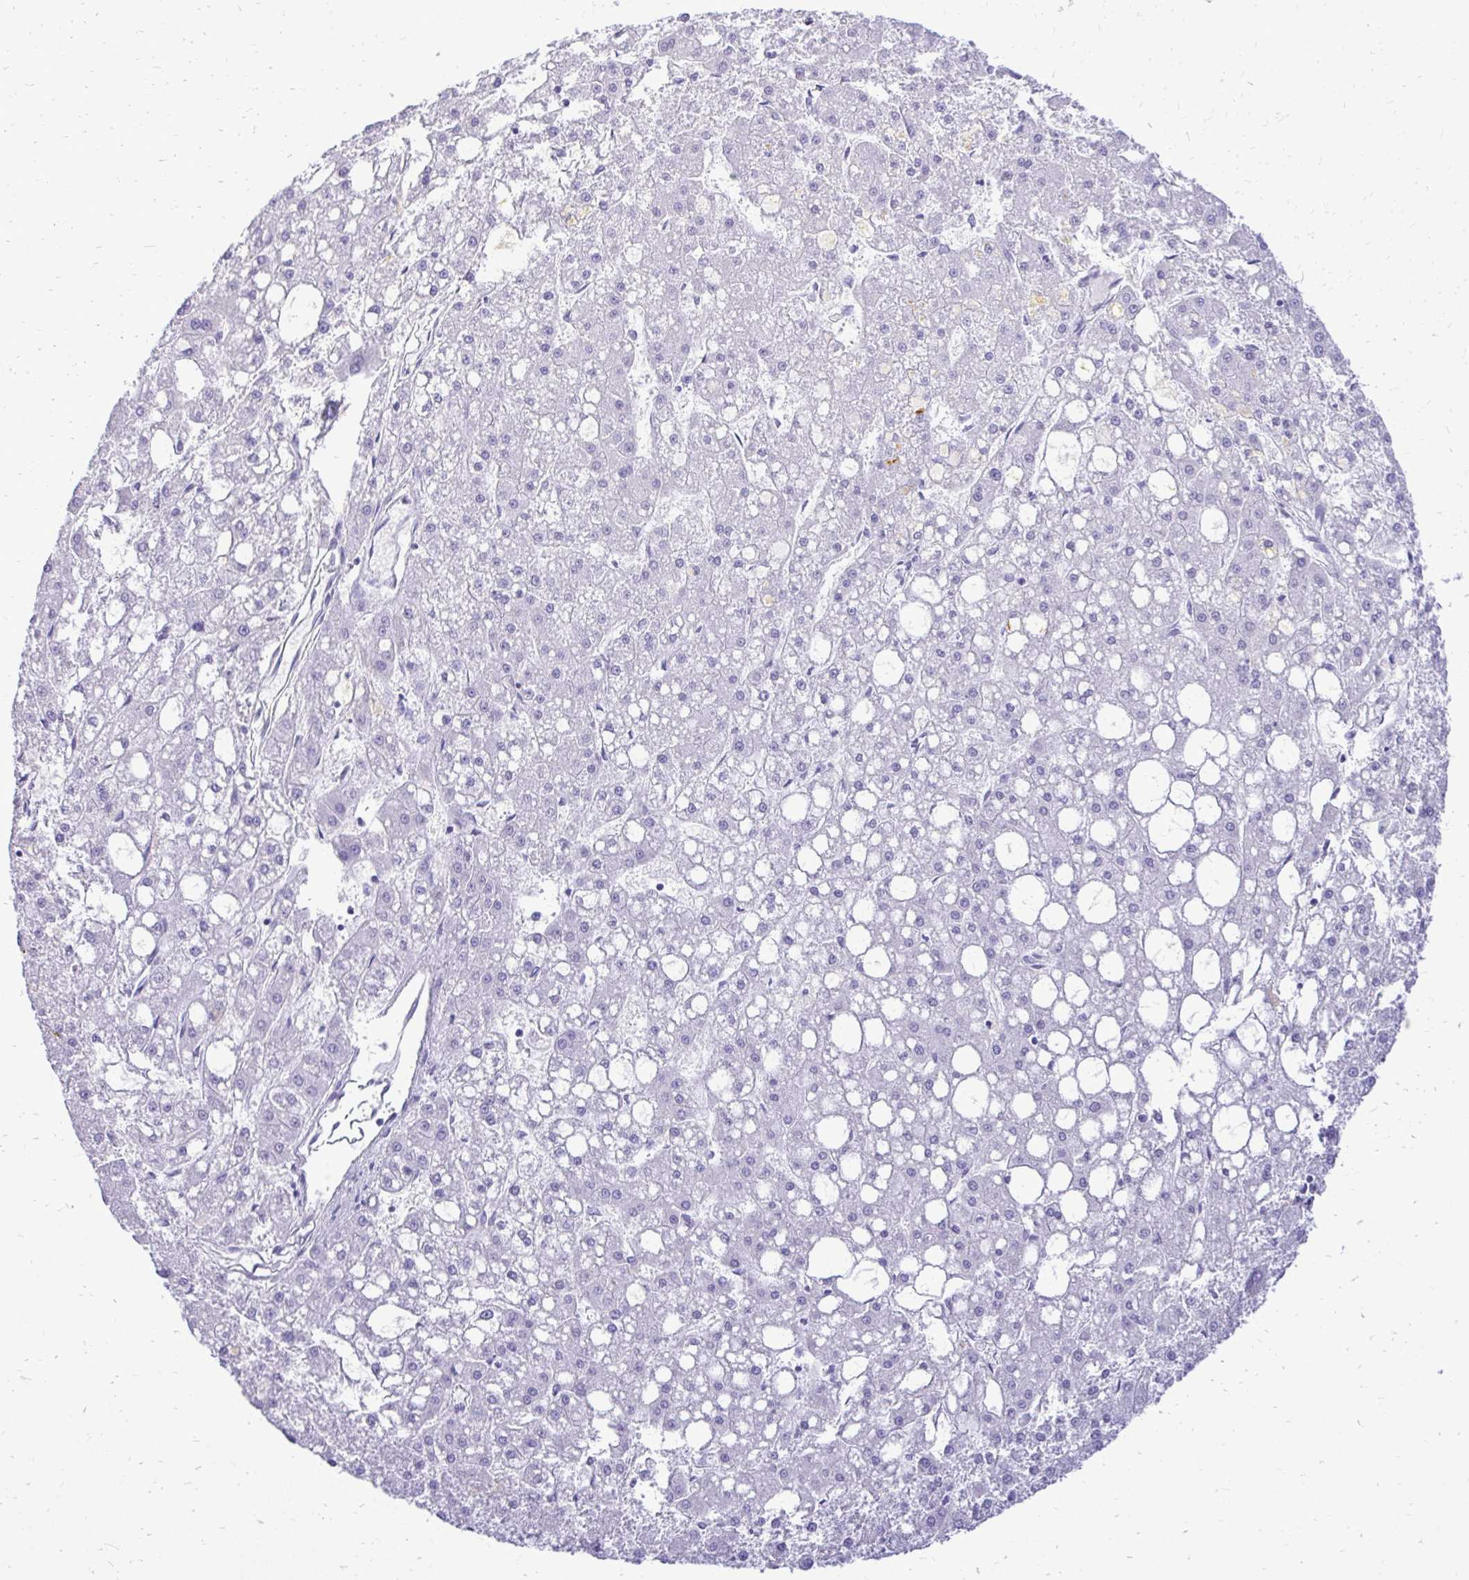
{"staining": {"intensity": "negative", "quantity": "none", "location": "none"}, "tissue": "liver cancer", "cell_type": "Tumor cells", "image_type": "cancer", "snomed": [{"axis": "morphology", "description": "Carcinoma, Hepatocellular, NOS"}, {"axis": "topography", "description": "Liver"}], "caption": "Tumor cells show no significant protein staining in liver hepatocellular carcinoma.", "gene": "ANKDD1B", "patient": {"sex": "male", "age": 67}}